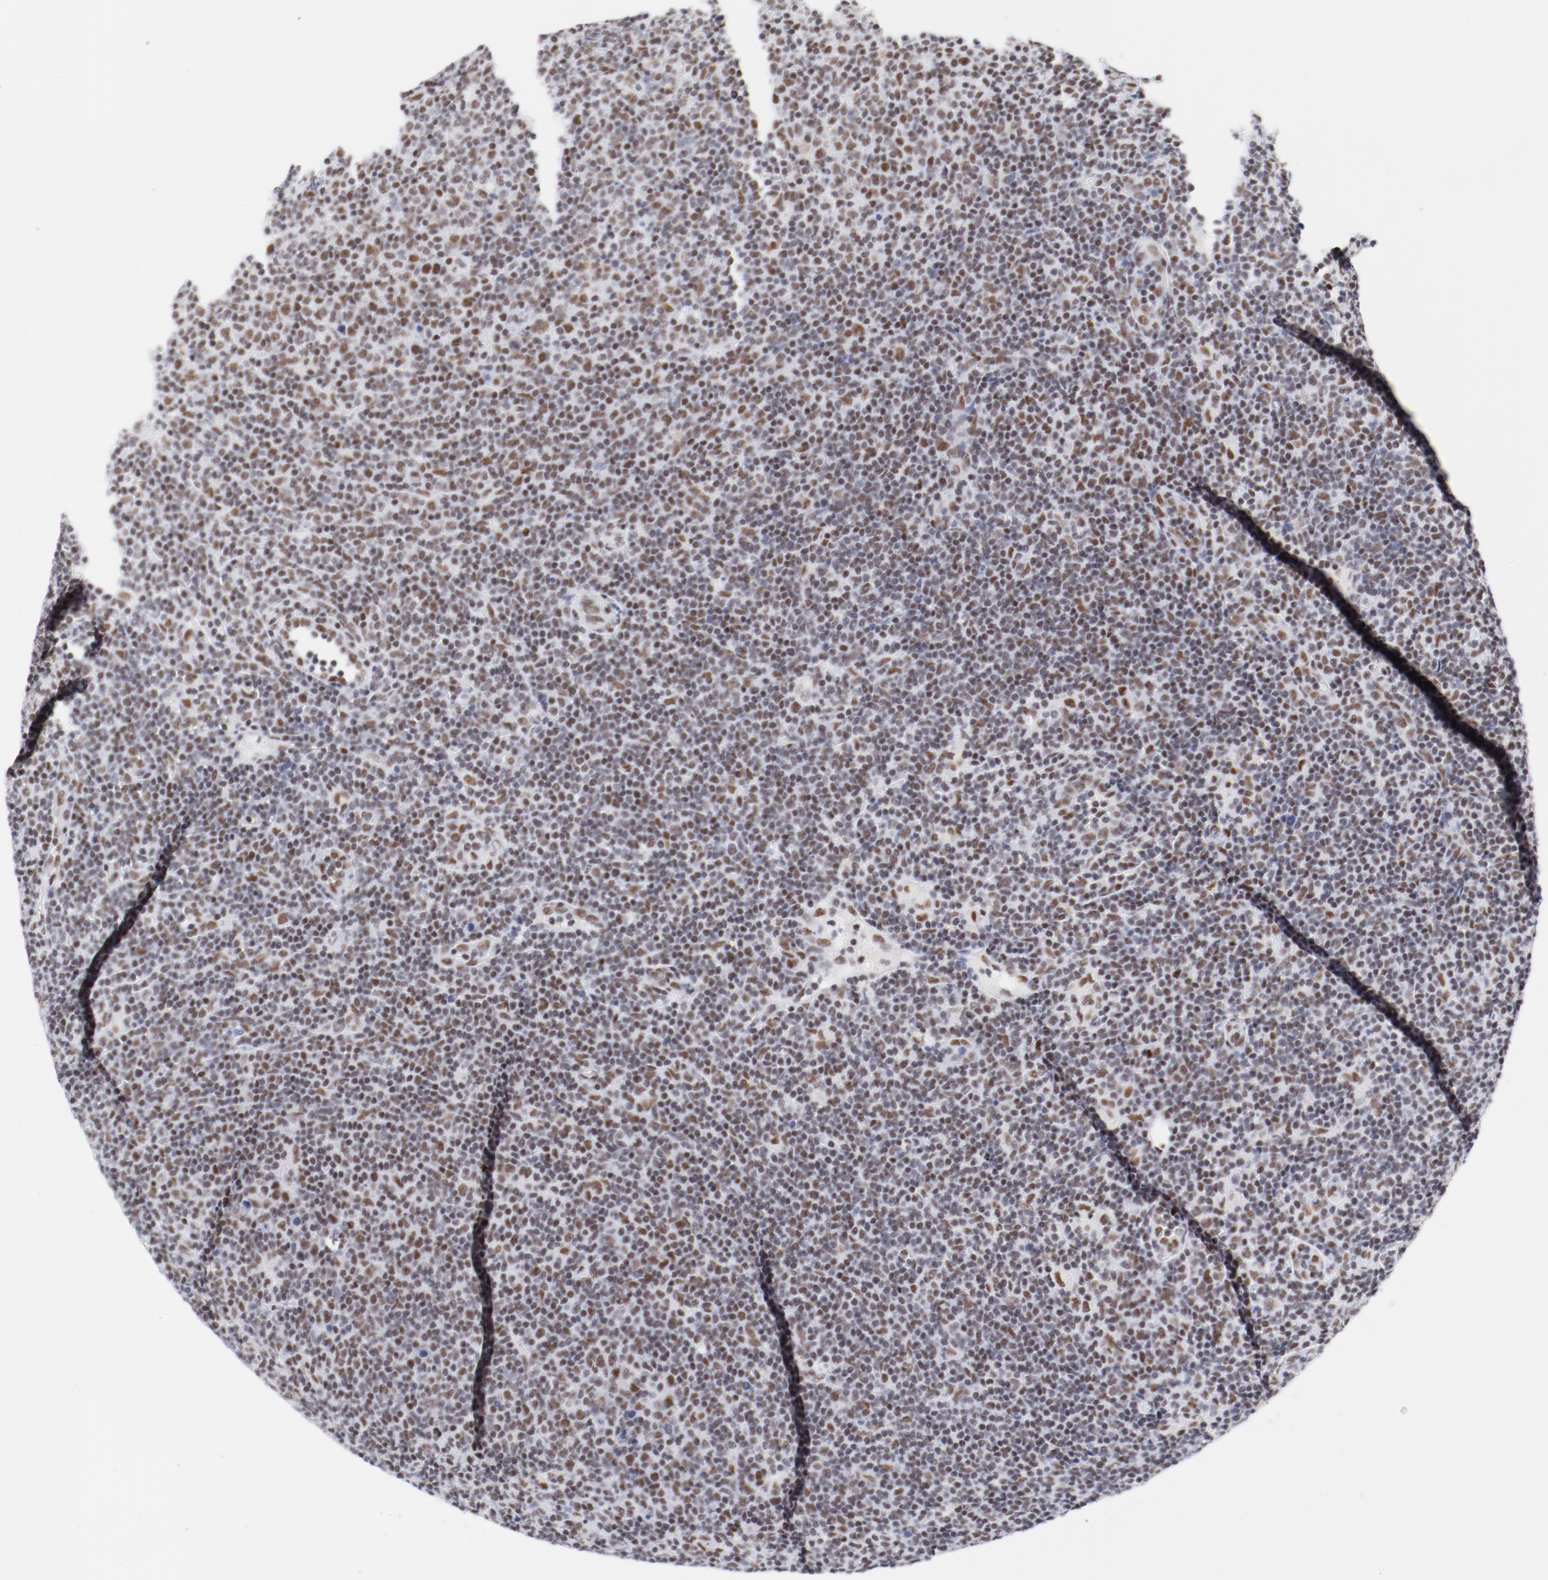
{"staining": {"intensity": "moderate", "quantity": "25%-75%", "location": "nuclear"}, "tissue": "lymphoma", "cell_type": "Tumor cells", "image_type": "cancer", "snomed": [{"axis": "morphology", "description": "Malignant lymphoma, non-Hodgkin's type, Low grade"}, {"axis": "topography", "description": "Lymph node"}], "caption": "Human lymphoma stained for a protein (brown) shows moderate nuclear positive expression in about 25%-75% of tumor cells.", "gene": "ATF2", "patient": {"sex": "male", "age": 70}}